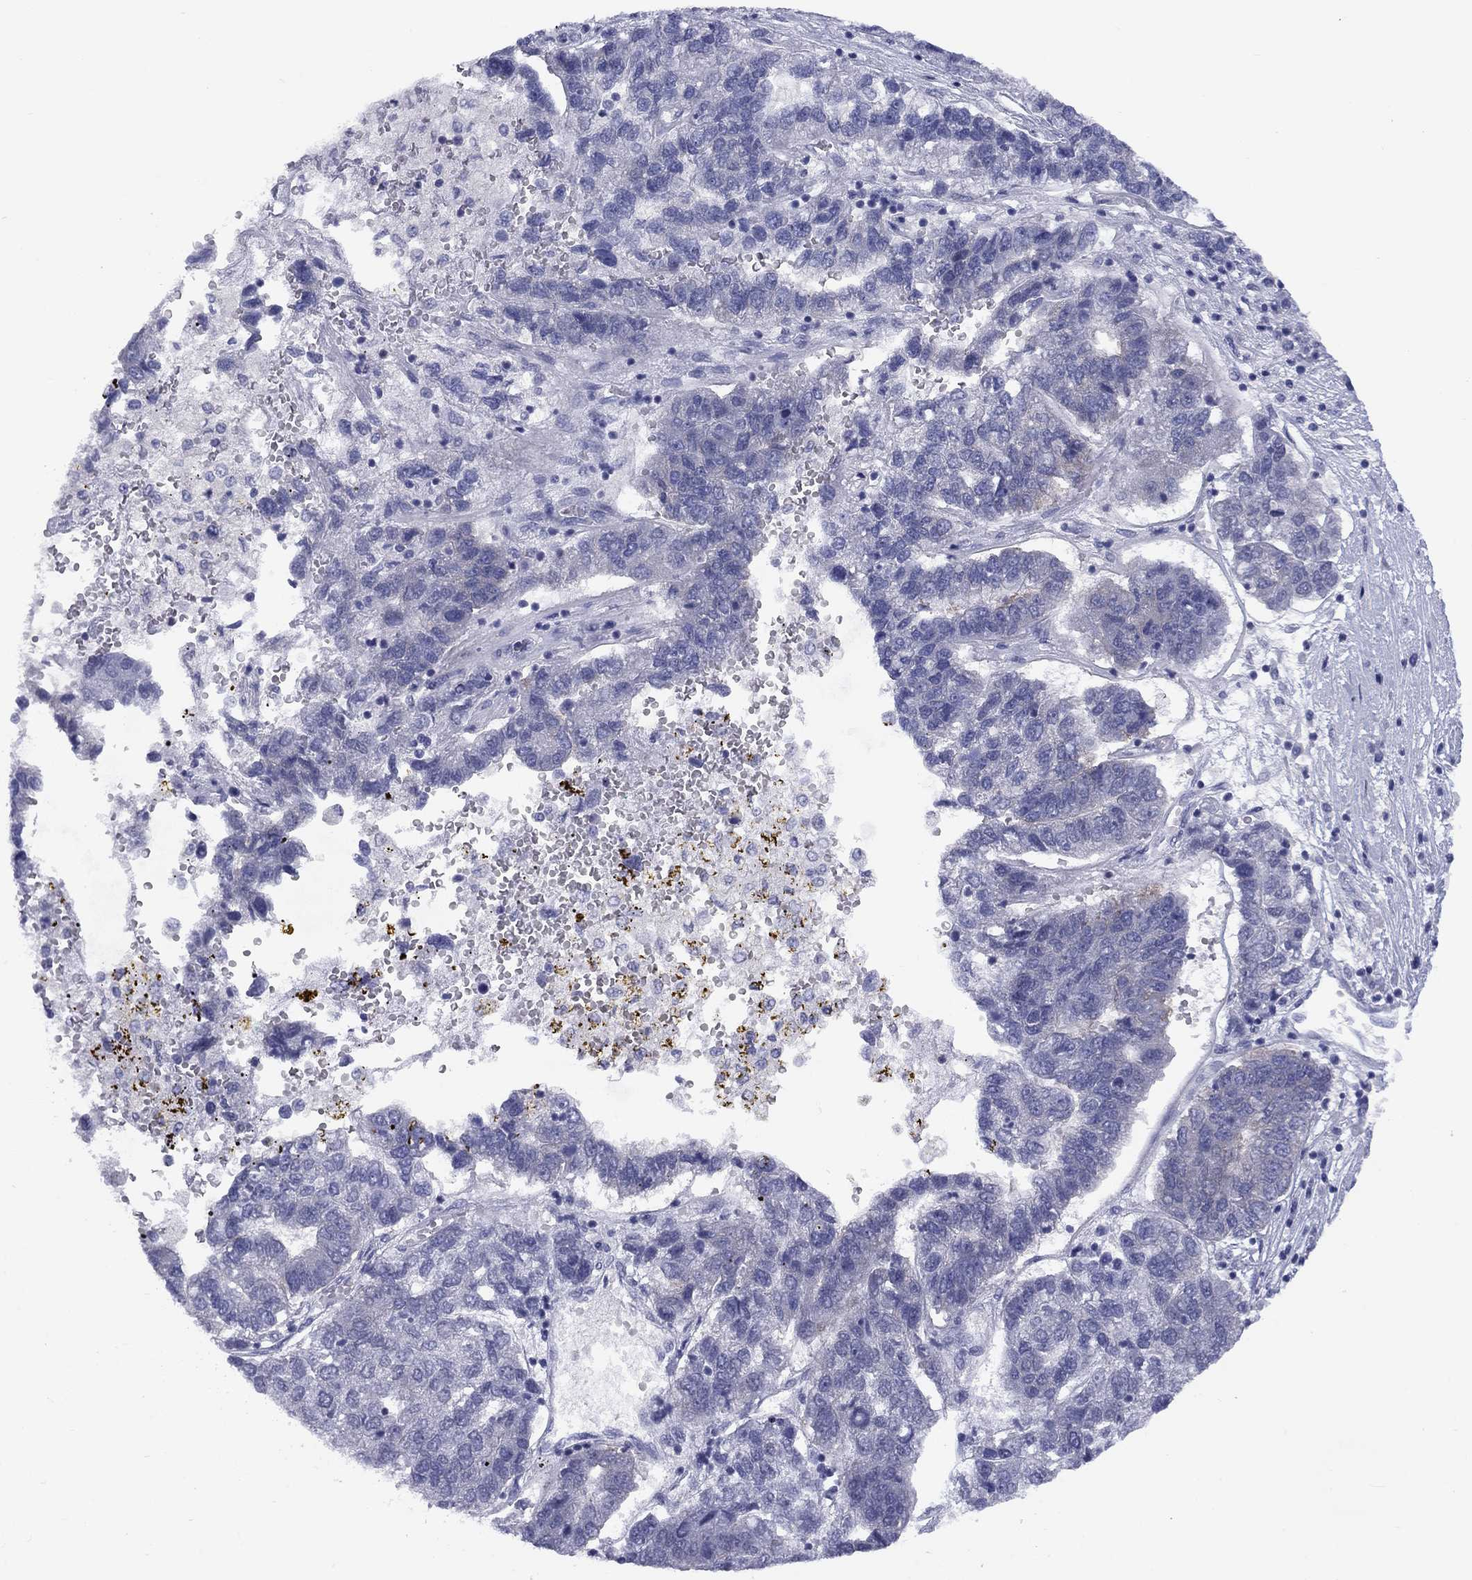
{"staining": {"intensity": "negative", "quantity": "none", "location": "none"}, "tissue": "pancreatic cancer", "cell_type": "Tumor cells", "image_type": "cancer", "snomed": [{"axis": "morphology", "description": "Adenocarcinoma, NOS"}, {"axis": "topography", "description": "Pancreas"}], "caption": "This is a histopathology image of immunohistochemistry staining of pancreatic adenocarcinoma, which shows no staining in tumor cells. (DAB immunohistochemistry visualized using brightfield microscopy, high magnification).", "gene": "CACNA1A", "patient": {"sex": "female", "age": 61}}